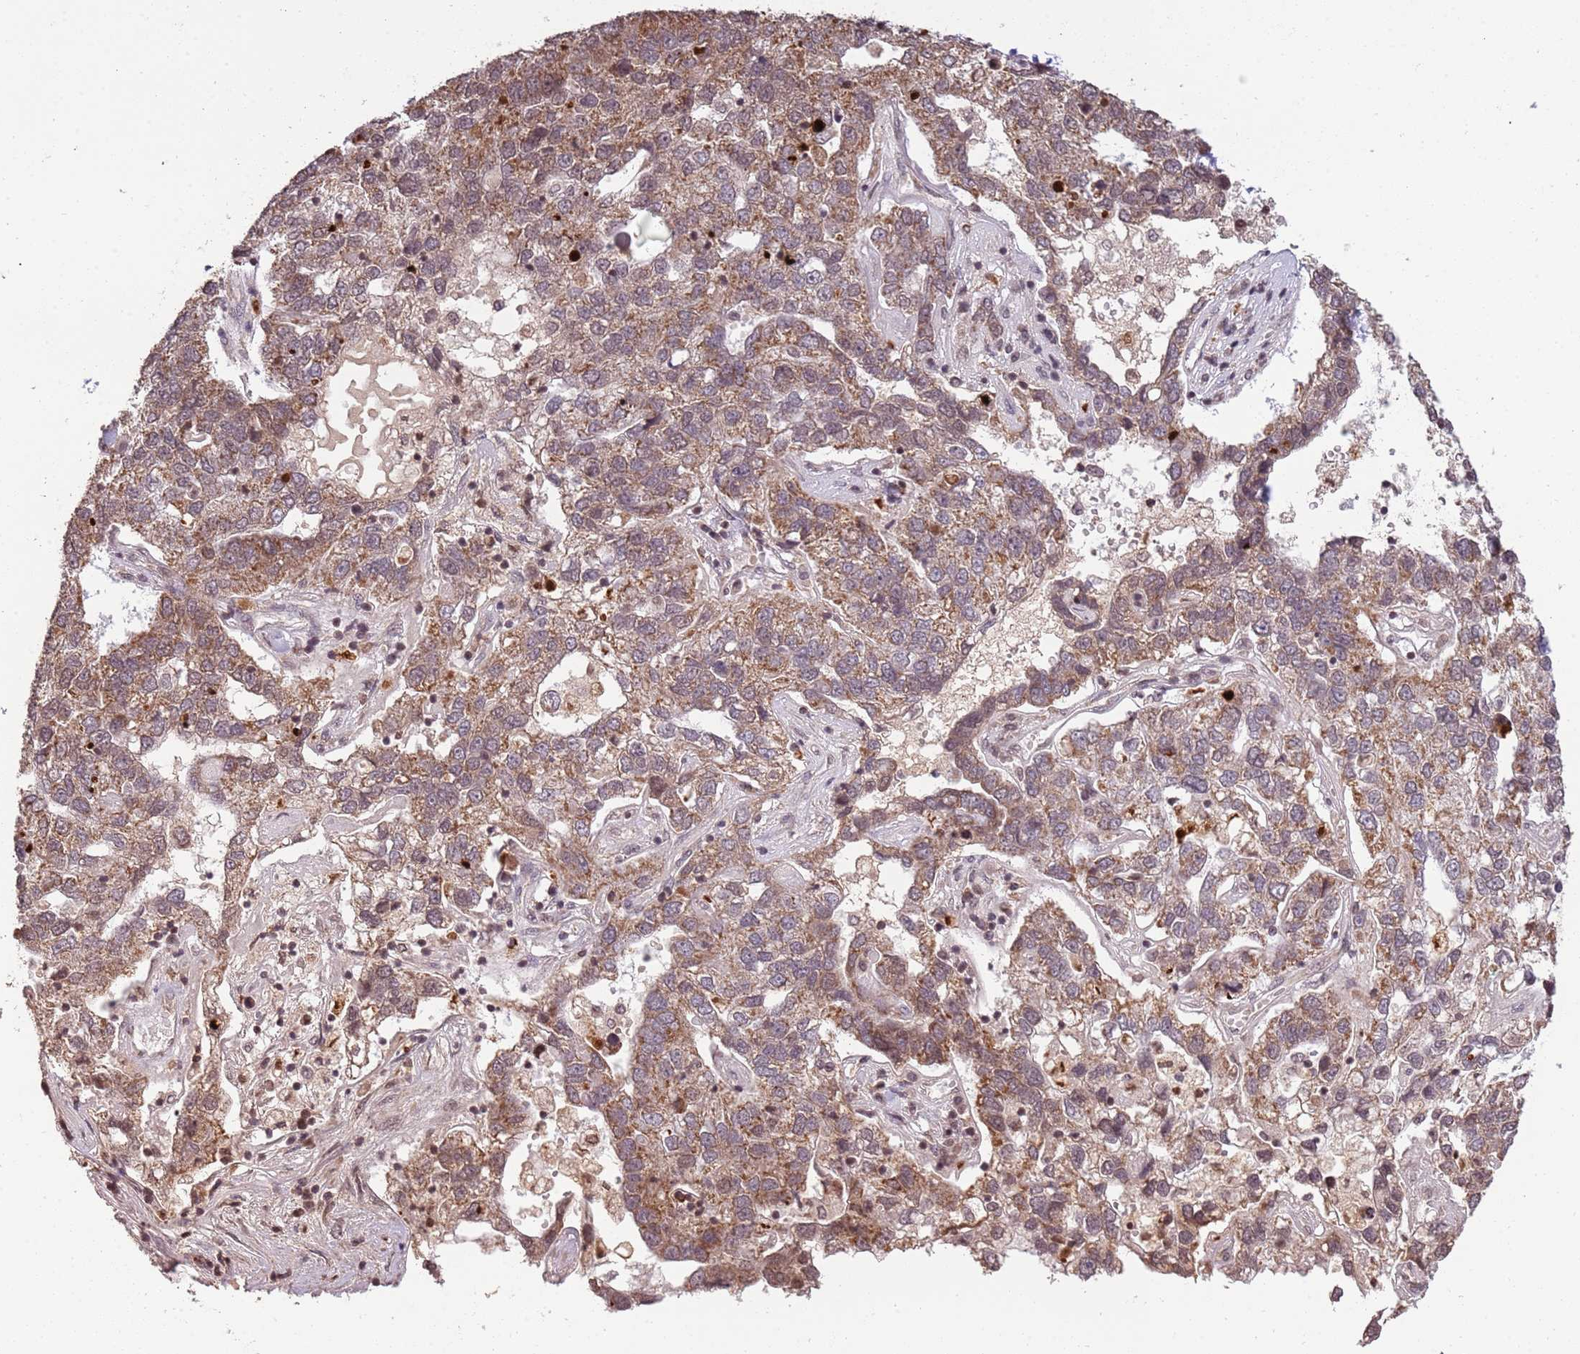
{"staining": {"intensity": "moderate", "quantity": ">75%", "location": "cytoplasmic/membranous"}, "tissue": "pancreatic cancer", "cell_type": "Tumor cells", "image_type": "cancer", "snomed": [{"axis": "morphology", "description": "Adenocarcinoma, NOS"}, {"axis": "topography", "description": "Pancreas"}], "caption": "Pancreatic cancer stained with a brown dye displays moderate cytoplasmic/membranous positive staining in about >75% of tumor cells.", "gene": "SAMSN1", "patient": {"sex": "female", "age": 61}}